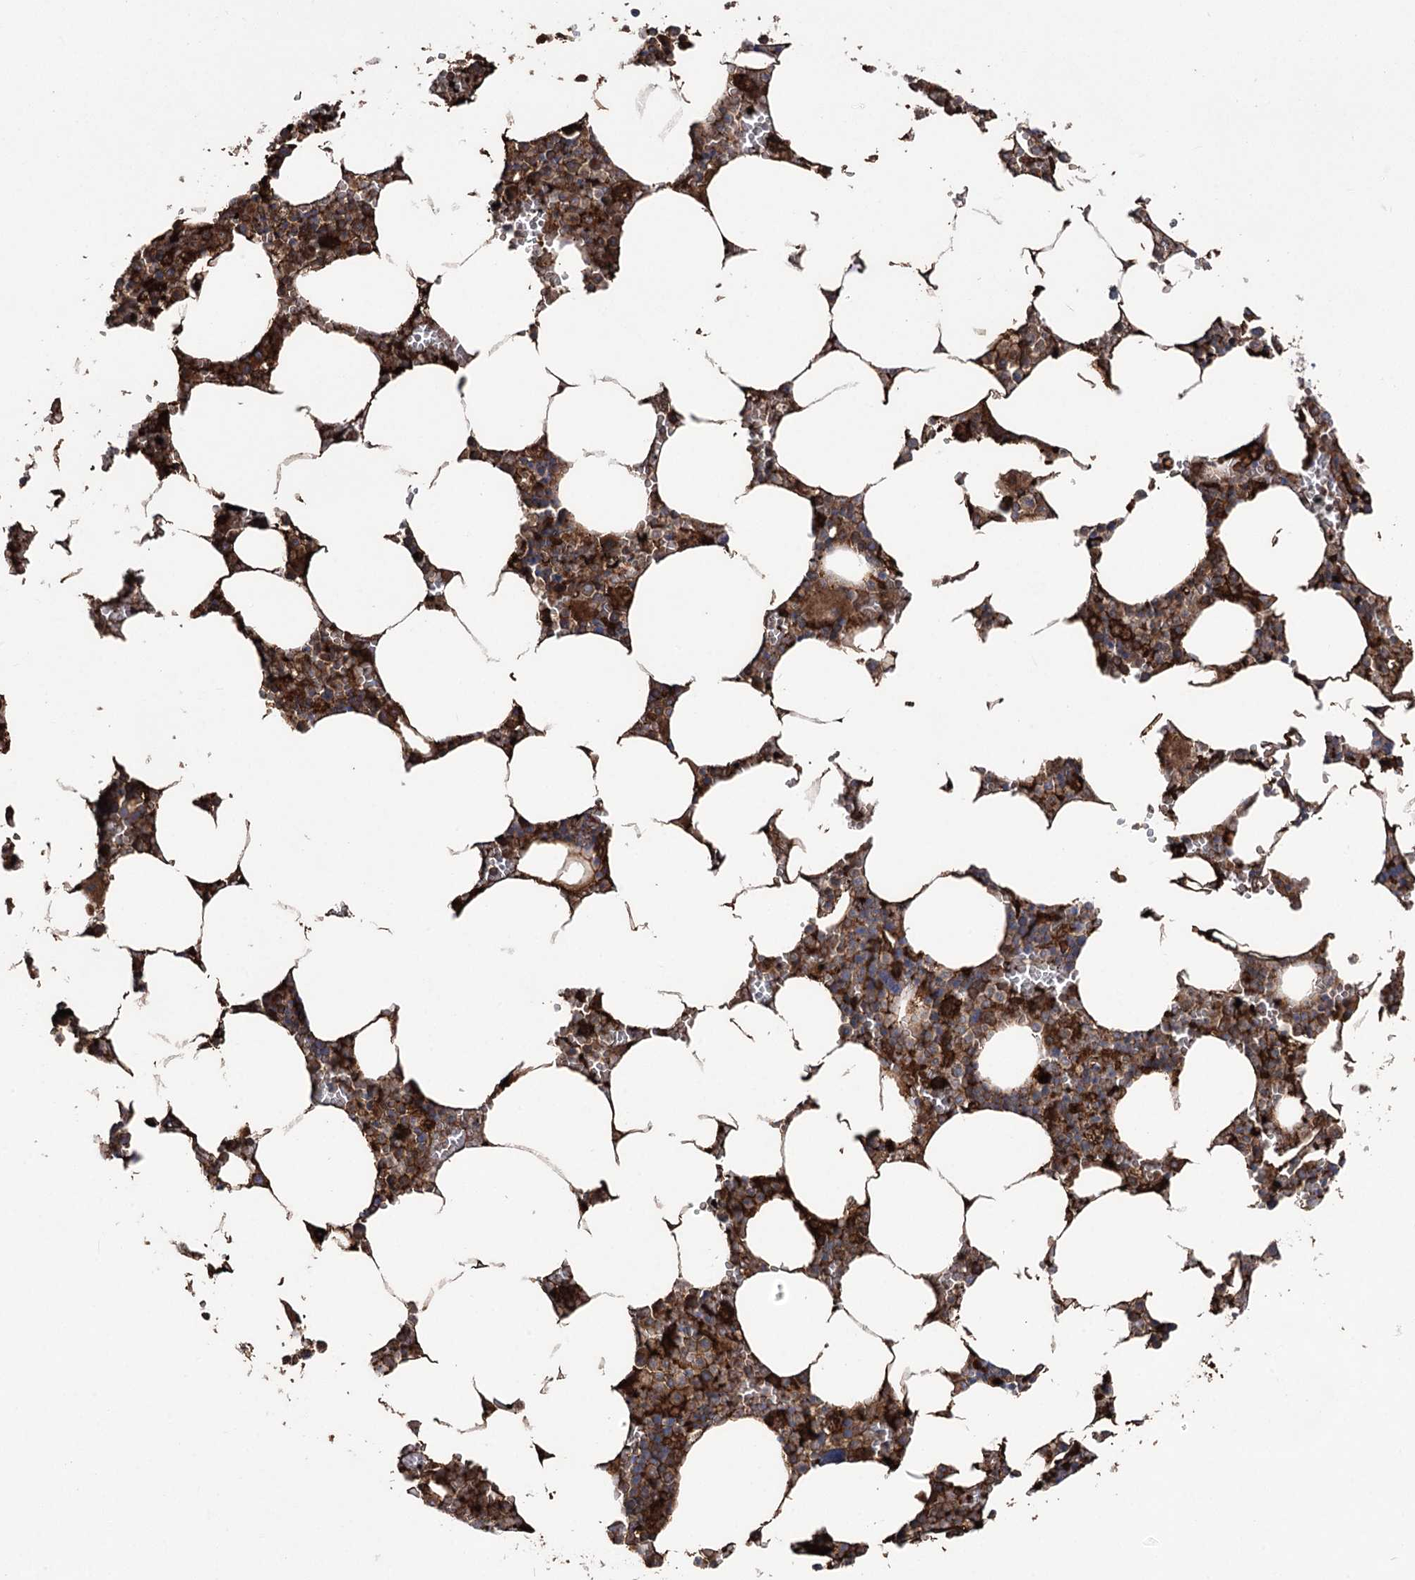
{"staining": {"intensity": "moderate", "quantity": "25%-75%", "location": "cytoplasmic/membranous"}, "tissue": "bone marrow", "cell_type": "Hematopoietic cells", "image_type": "normal", "snomed": [{"axis": "morphology", "description": "Normal tissue, NOS"}, {"axis": "topography", "description": "Bone marrow"}], "caption": "Immunohistochemical staining of benign human bone marrow shows medium levels of moderate cytoplasmic/membranous expression in about 25%-75% of hematopoietic cells. (DAB IHC, brown staining for protein, blue staining for nuclei).", "gene": "OTUD1", "patient": {"sex": "male", "age": 70}}